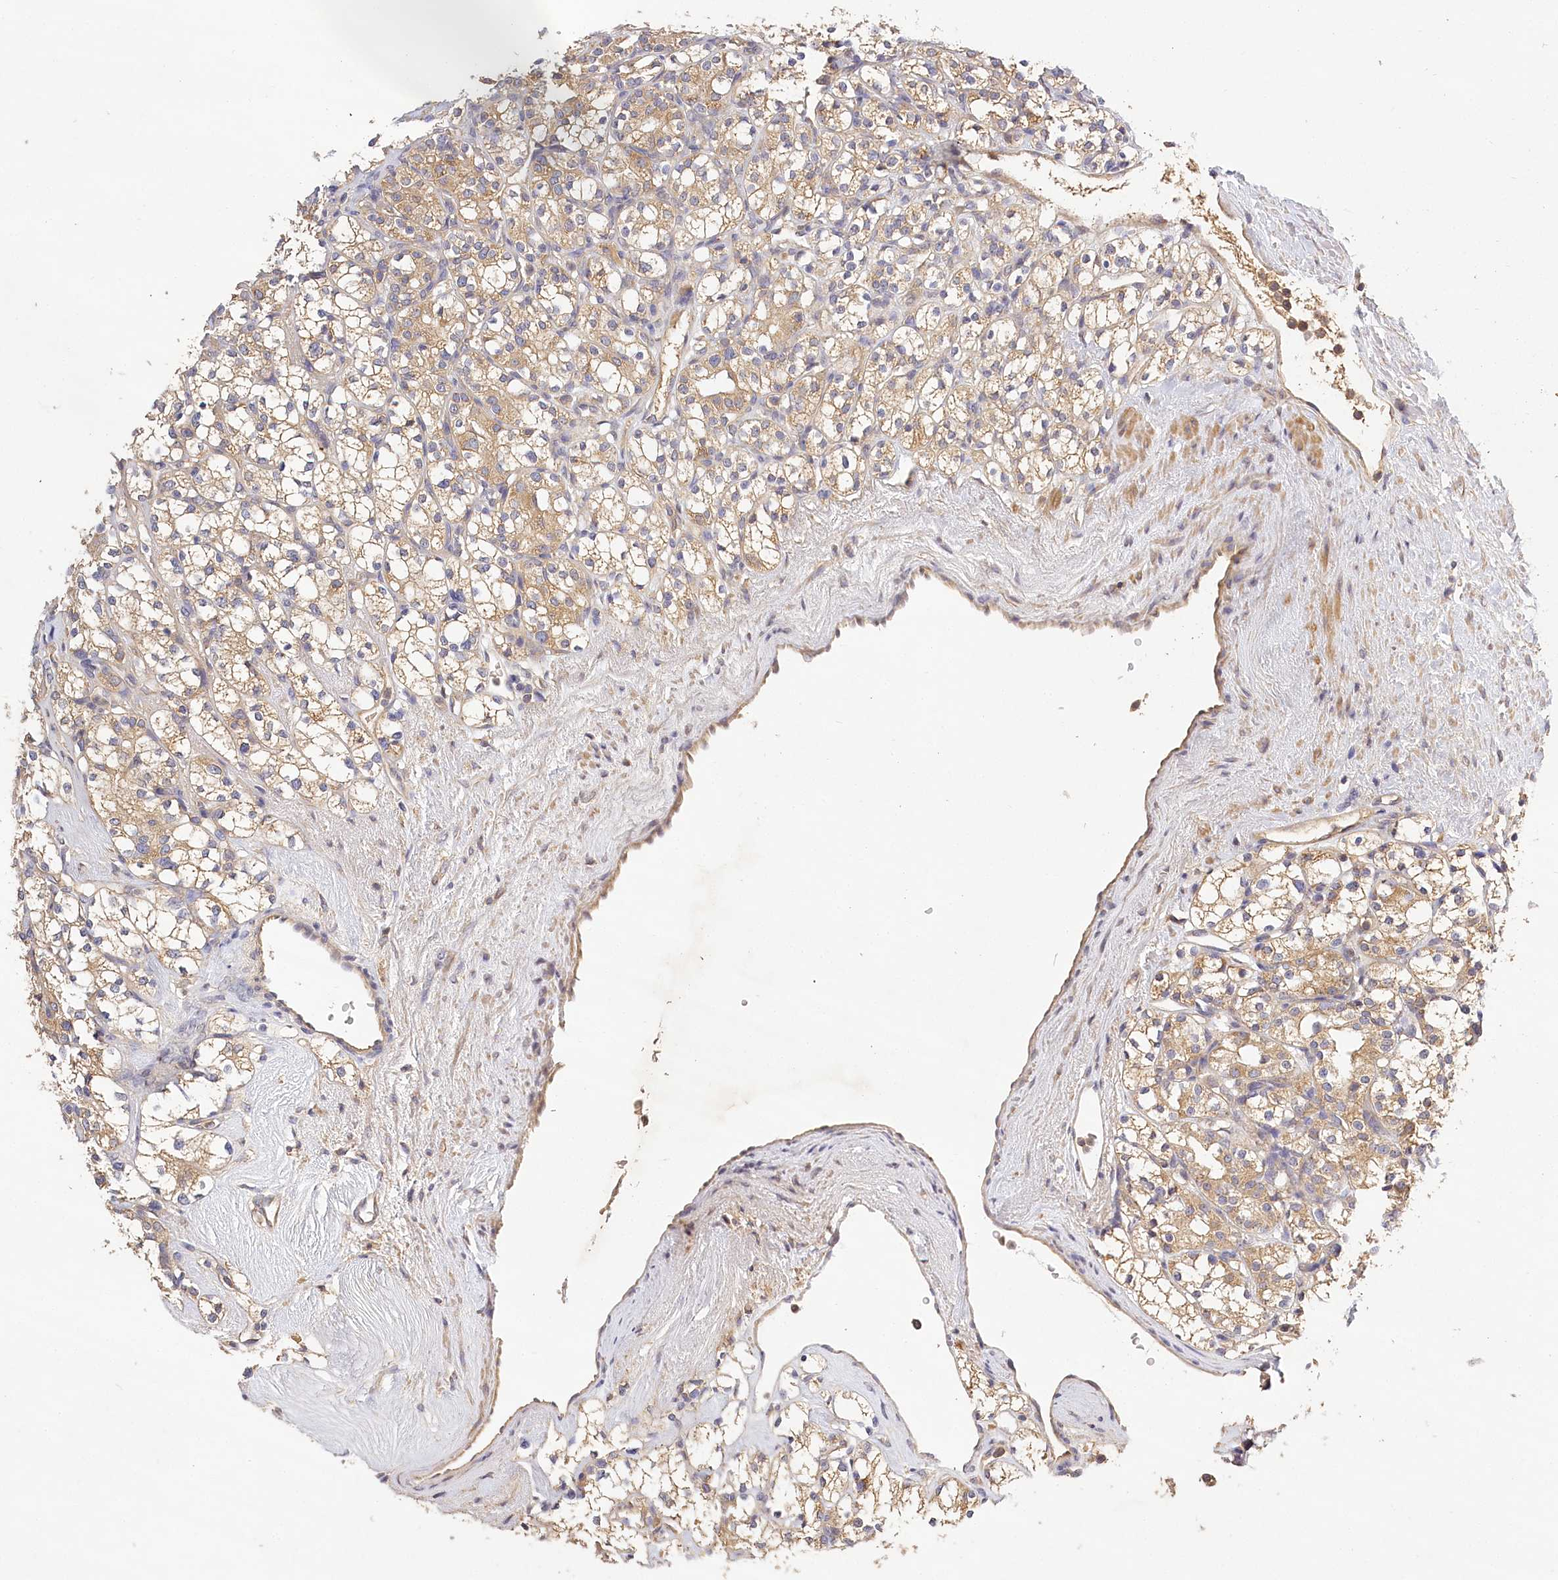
{"staining": {"intensity": "weak", "quantity": ">75%", "location": "cytoplasmic/membranous"}, "tissue": "renal cancer", "cell_type": "Tumor cells", "image_type": "cancer", "snomed": [{"axis": "morphology", "description": "Adenocarcinoma, NOS"}, {"axis": "topography", "description": "Kidney"}], "caption": "This is an image of immunohistochemistry staining of renal adenocarcinoma, which shows weak positivity in the cytoplasmic/membranous of tumor cells.", "gene": "LSS", "patient": {"sex": "male", "age": 77}}